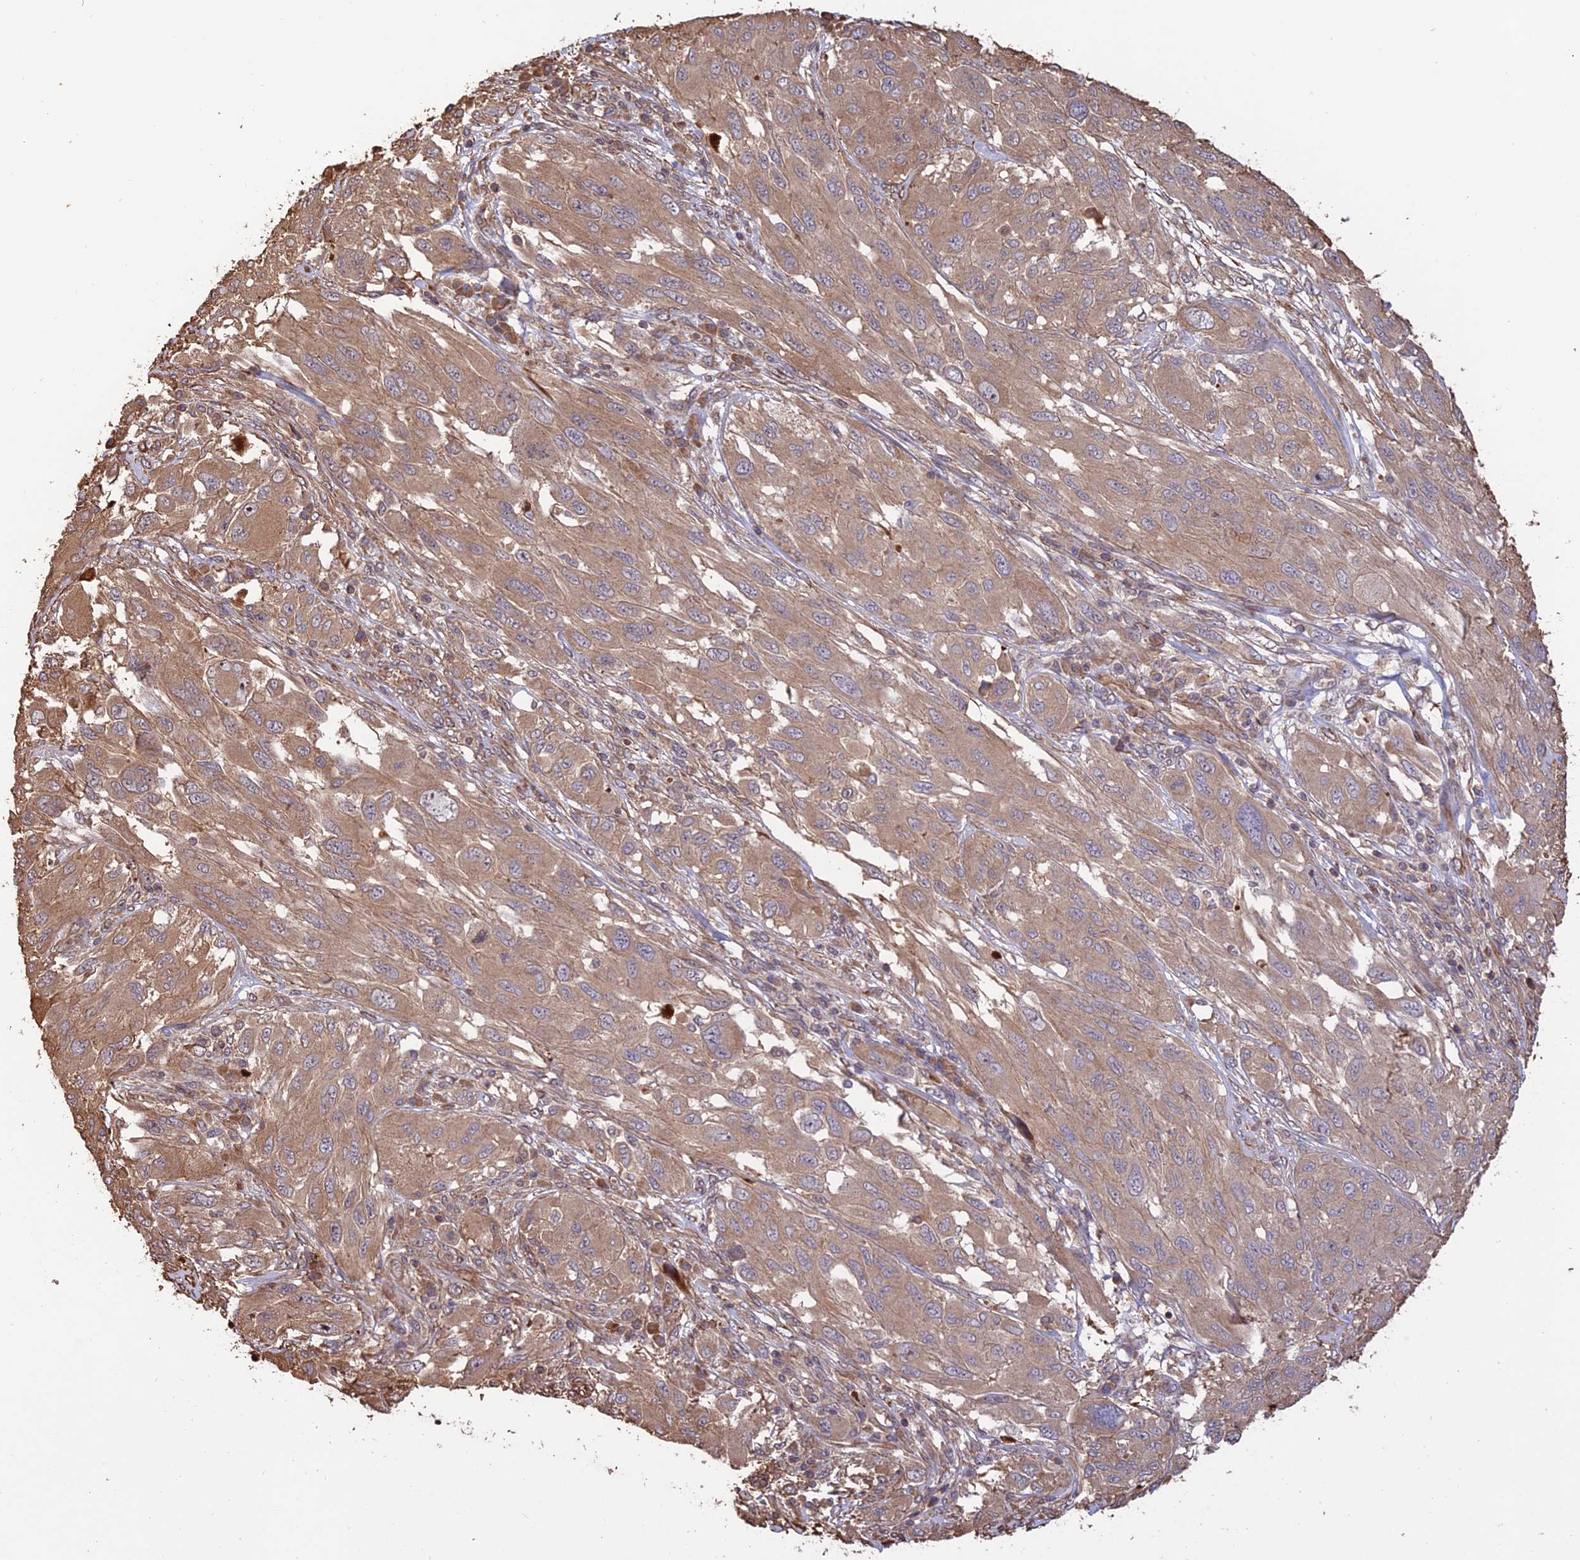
{"staining": {"intensity": "moderate", "quantity": ">75%", "location": "cytoplasmic/membranous"}, "tissue": "melanoma", "cell_type": "Tumor cells", "image_type": "cancer", "snomed": [{"axis": "morphology", "description": "Malignant melanoma, NOS"}, {"axis": "topography", "description": "Skin"}], "caption": "Immunohistochemical staining of human melanoma exhibits medium levels of moderate cytoplasmic/membranous protein expression in about >75% of tumor cells. The protein of interest is stained brown, and the nuclei are stained in blue (DAB IHC with brightfield microscopy, high magnification).", "gene": "CREBL2", "patient": {"sex": "female", "age": 91}}